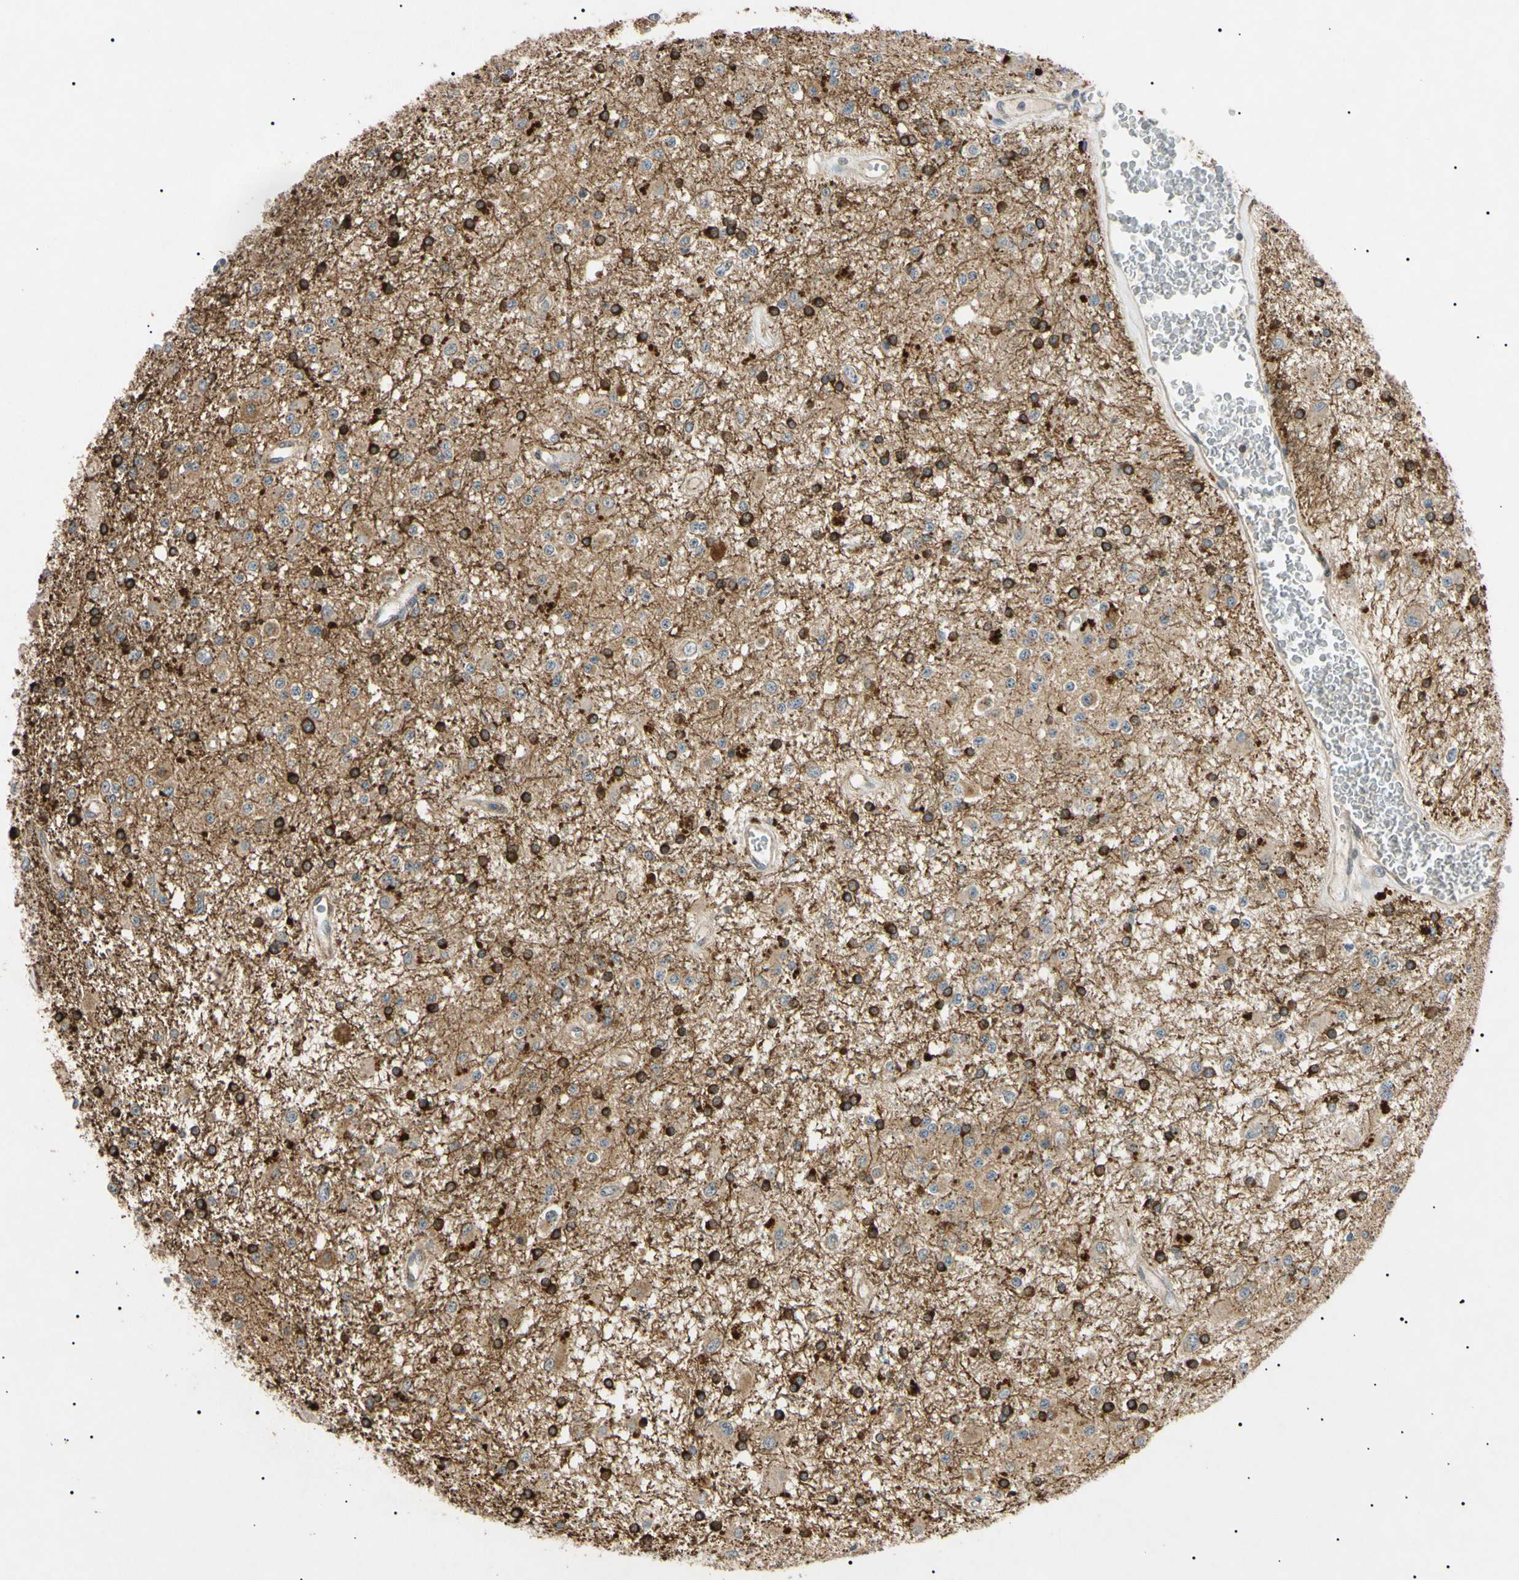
{"staining": {"intensity": "strong", "quantity": "25%-75%", "location": "cytoplasmic/membranous,nuclear"}, "tissue": "glioma", "cell_type": "Tumor cells", "image_type": "cancer", "snomed": [{"axis": "morphology", "description": "Glioma, malignant, Low grade"}, {"axis": "topography", "description": "Brain"}], "caption": "Malignant glioma (low-grade) stained with DAB immunohistochemistry (IHC) shows high levels of strong cytoplasmic/membranous and nuclear positivity in about 25%-75% of tumor cells. (DAB IHC, brown staining for protein, blue staining for nuclei).", "gene": "TUBB4A", "patient": {"sex": "male", "age": 58}}